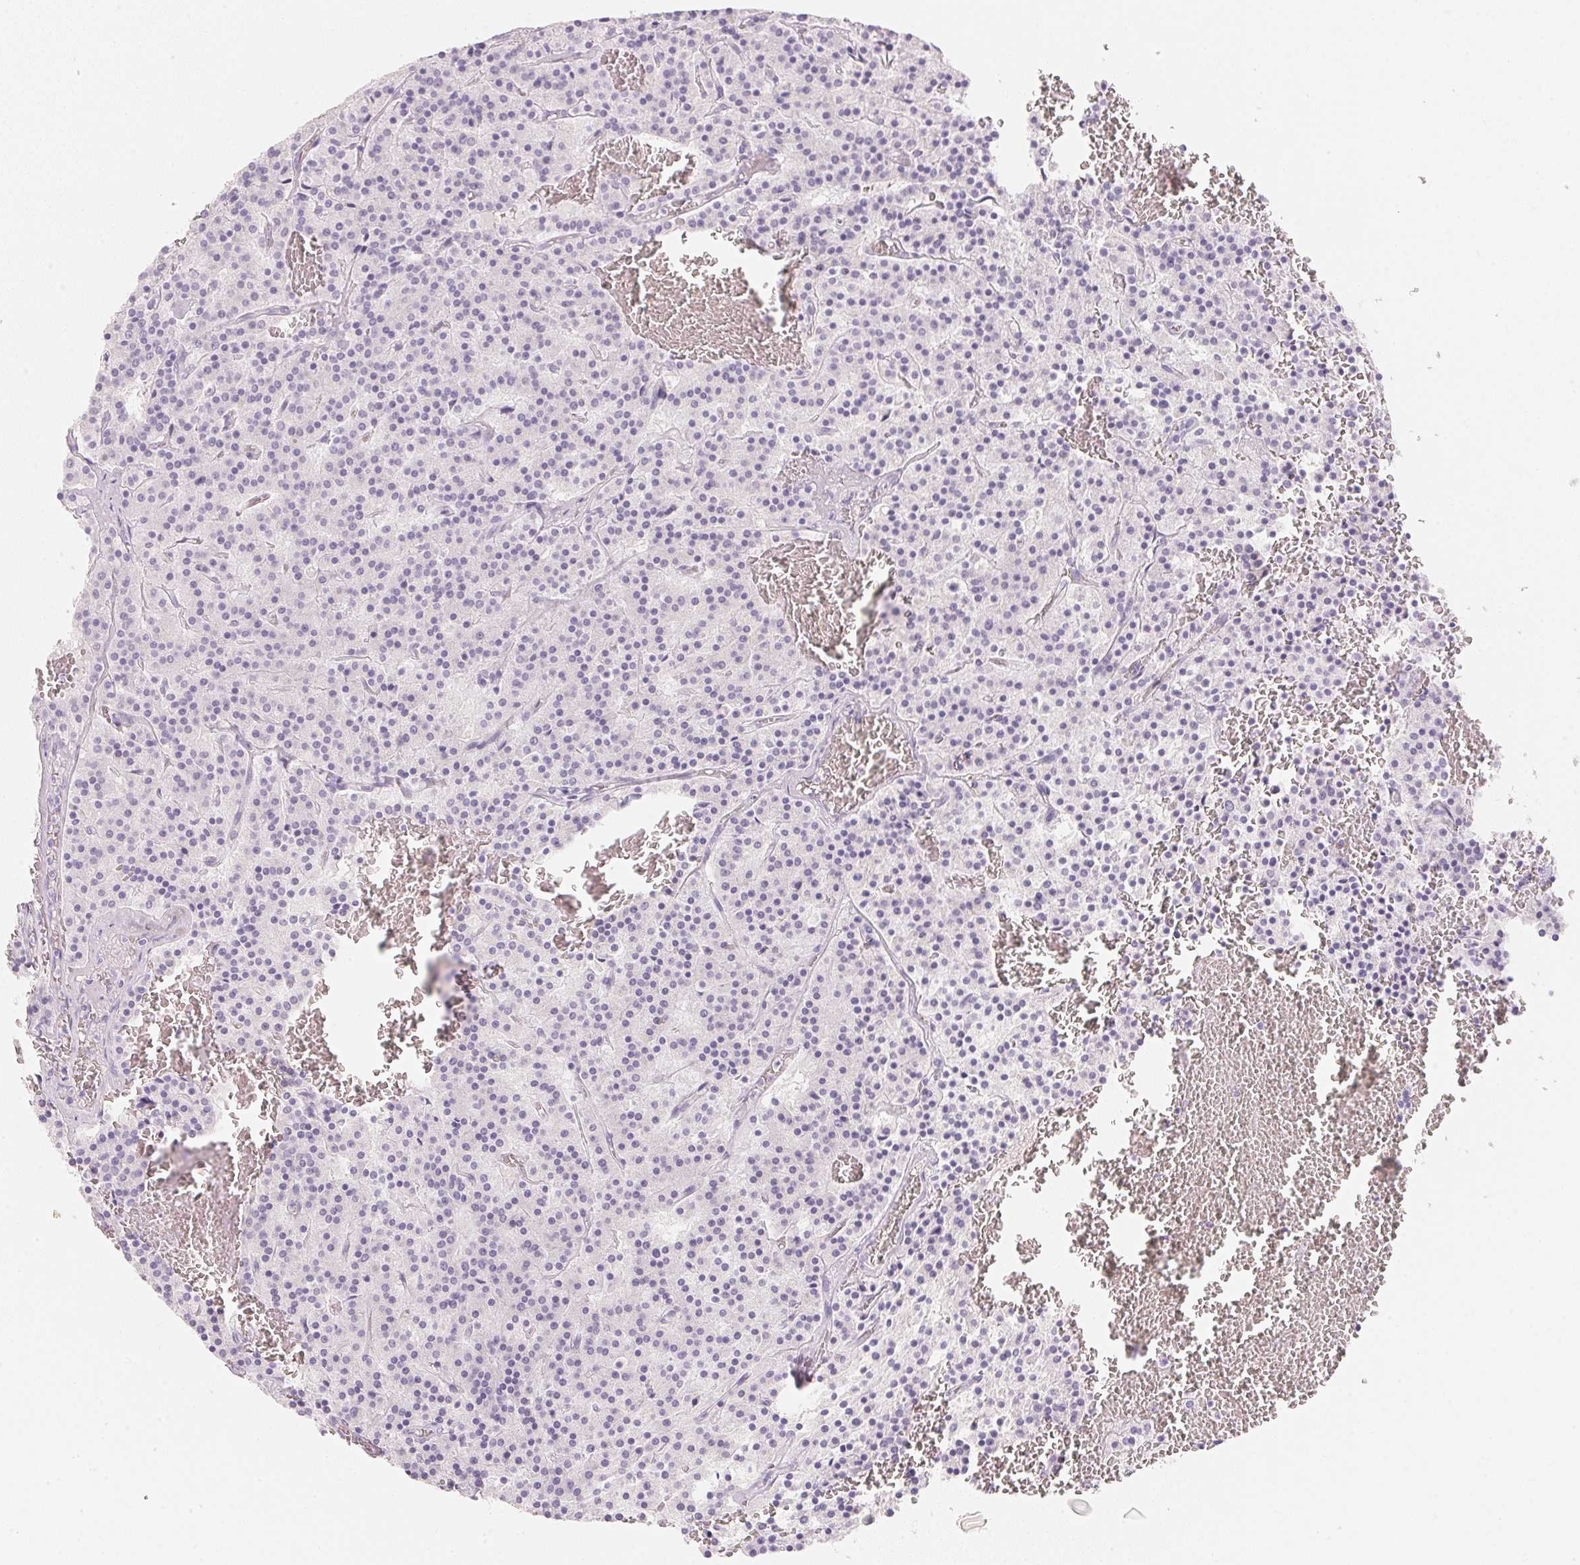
{"staining": {"intensity": "negative", "quantity": "none", "location": "none"}, "tissue": "carcinoid", "cell_type": "Tumor cells", "image_type": "cancer", "snomed": [{"axis": "morphology", "description": "Carcinoid, malignant, NOS"}, {"axis": "topography", "description": "Lung"}], "caption": "Tumor cells show no significant staining in carcinoid.", "gene": "ACP3", "patient": {"sex": "male", "age": 70}}